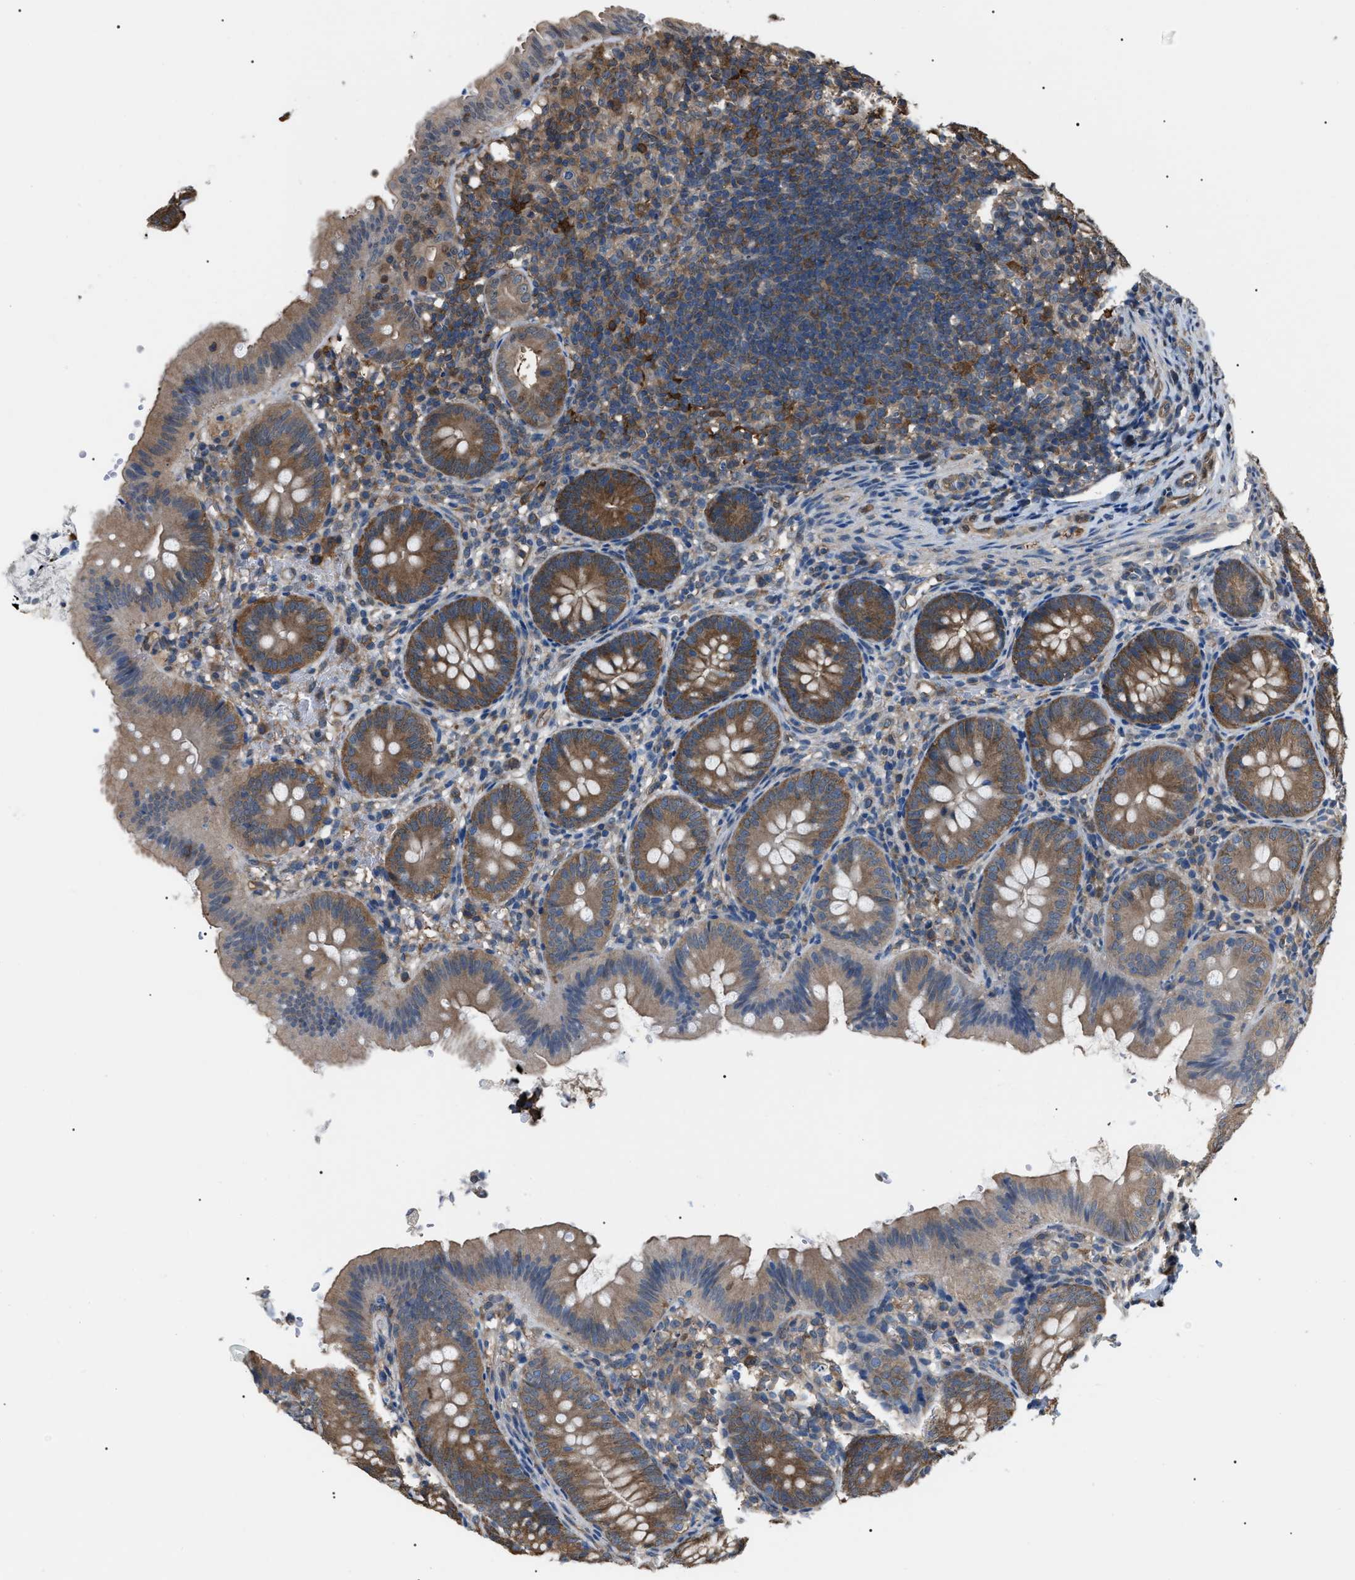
{"staining": {"intensity": "moderate", "quantity": ">75%", "location": "cytoplasmic/membranous"}, "tissue": "appendix", "cell_type": "Glandular cells", "image_type": "normal", "snomed": [{"axis": "morphology", "description": "Normal tissue, NOS"}, {"axis": "topography", "description": "Appendix"}], "caption": "Appendix stained with DAB IHC demonstrates medium levels of moderate cytoplasmic/membranous positivity in about >75% of glandular cells. Ihc stains the protein of interest in brown and the nuclei are stained blue.", "gene": "PDCD5", "patient": {"sex": "male", "age": 1}}